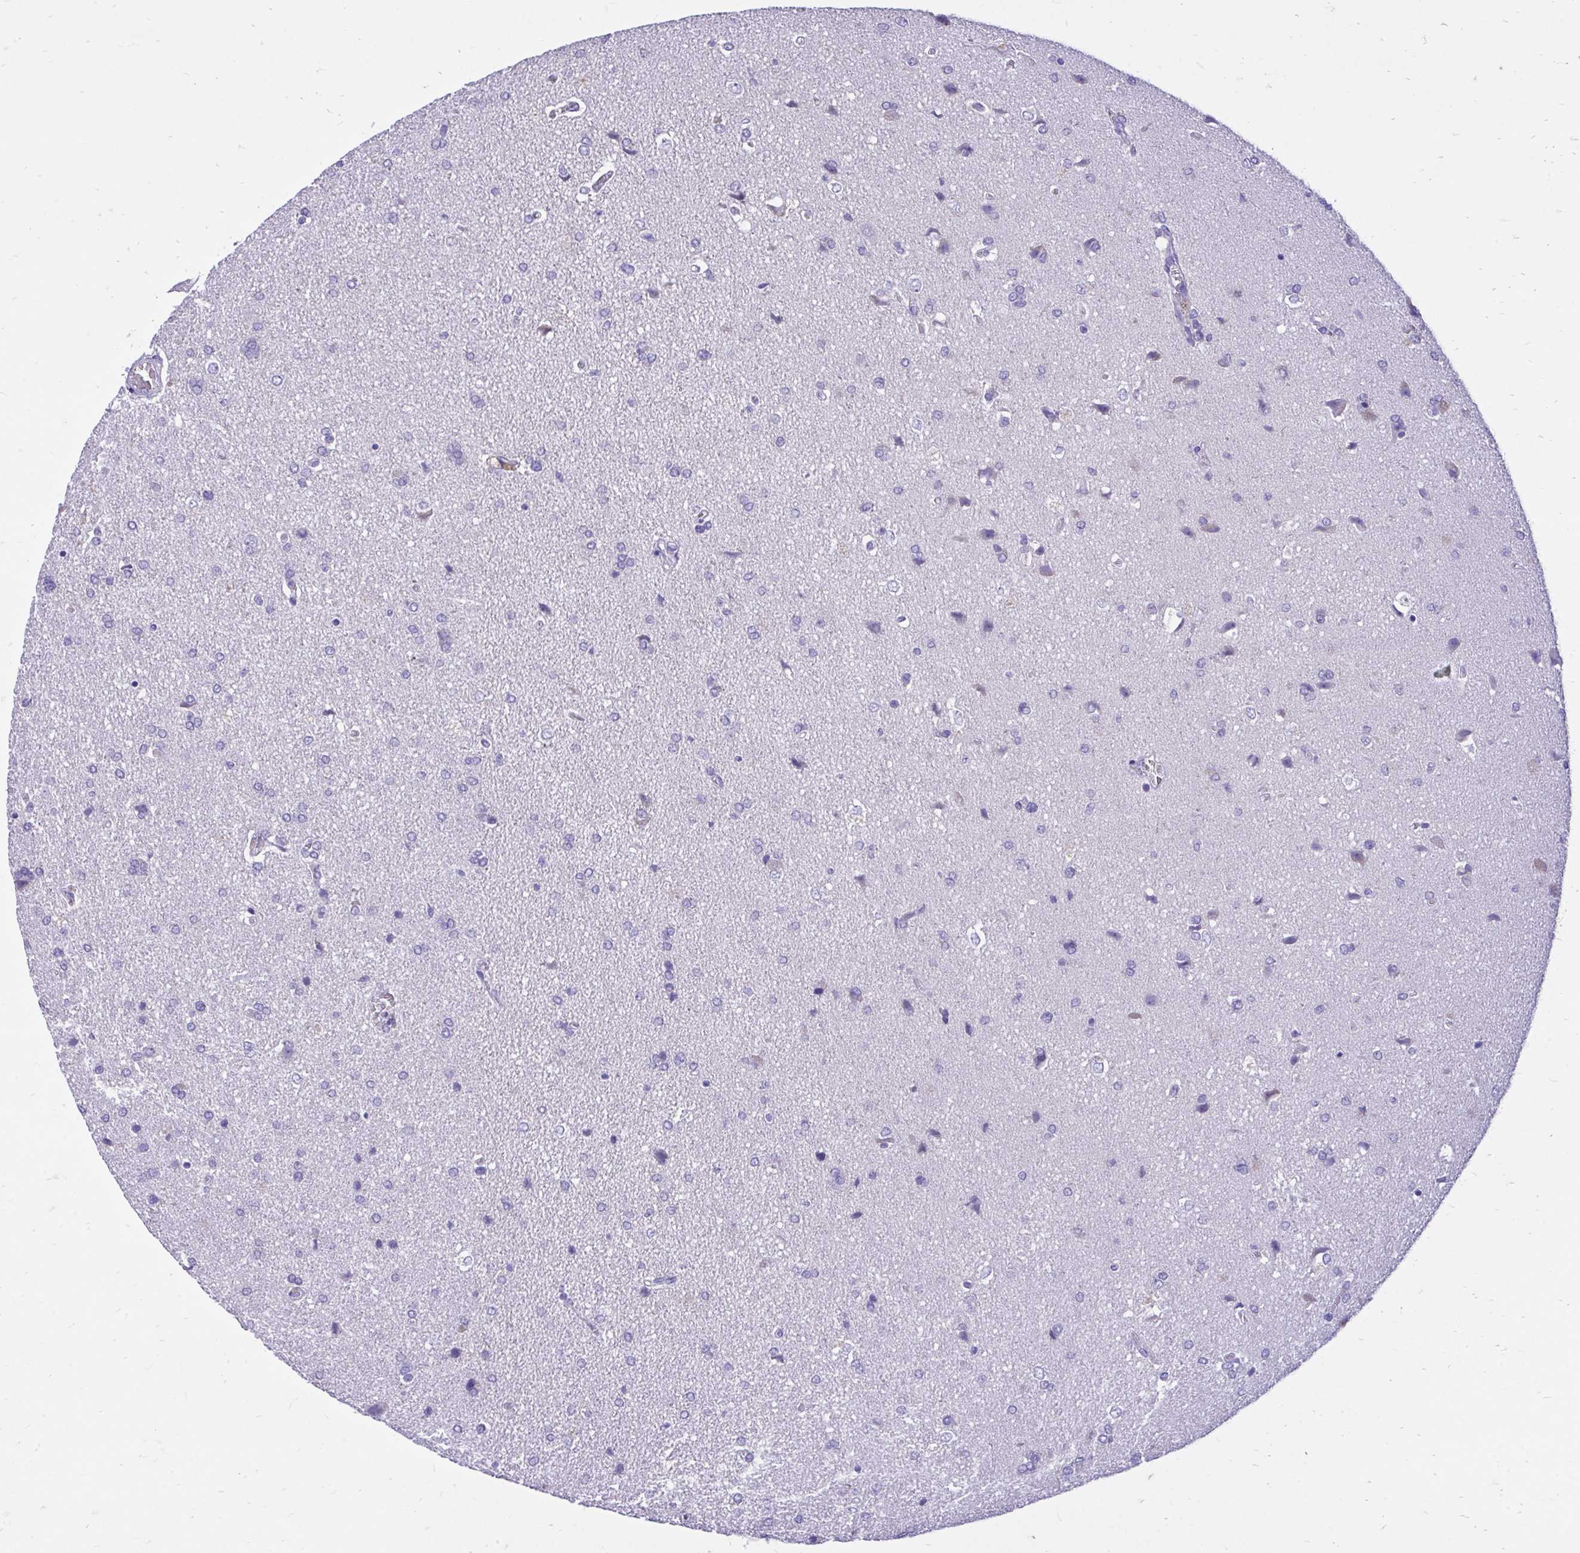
{"staining": {"intensity": "negative", "quantity": "none", "location": "none"}, "tissue": "glioma", "cell_type": "Tumor cells", "image_type": "cancer", "snomed": [{"axis": "morphology", "description": "Glioma, malignant, High grade"}, {"axis": "topography", "description": "Brain"}], "caption": "Glioma was stained to show a protein in brown. There is no significant positivity in tumor cells. (DAB (3,3'-diaminobenzidine) immunohistochemistry (IHC) with hematoxylin counter stain).", "gene": "MON1A", "patient": {"sex": "male", "age": 68}}